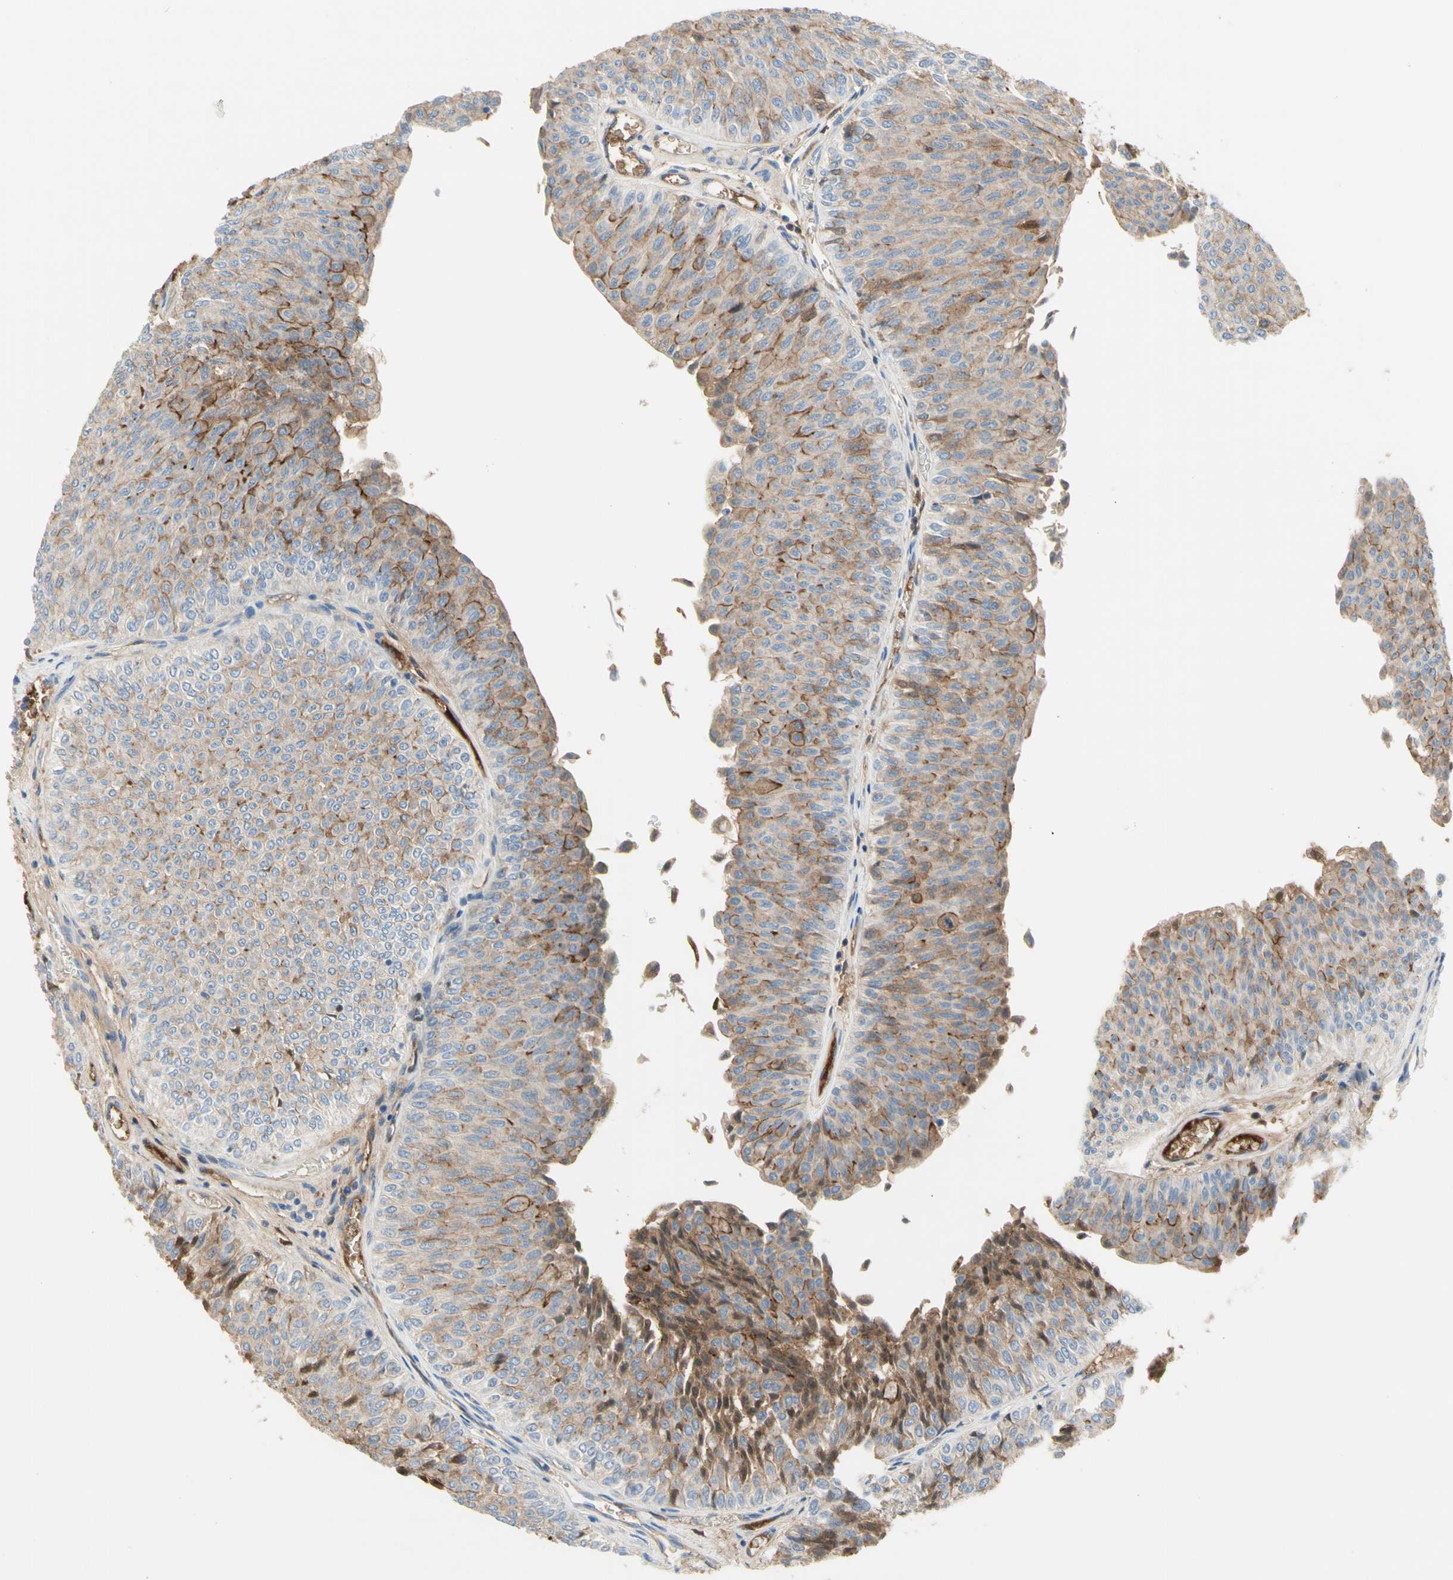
{"staining": {"intensity": "moderate", "quantity": ">75%", "location": "cytoplasmic/membranous"}, "tissue": "urothelial cancer", "cell_type": "Tumor cells", "image_type": "cancer", "snomed": [{"axis": "morphology", "description": "Urothelial carcinoma, Low grade"}, {"axis": "topography", "description": "Urinary bladder"}], "caption": "Protein analysis of urothelial carcinoma (low-grade) tissue demonstrates moderate cytoplasmic/membranous positivity in about >75% of tumor cells. Ihc stains the protein in brown and the nuclei are stained blue.", "gene": "NECTIN4", "patient": {"sex": "male", "age": 78}}